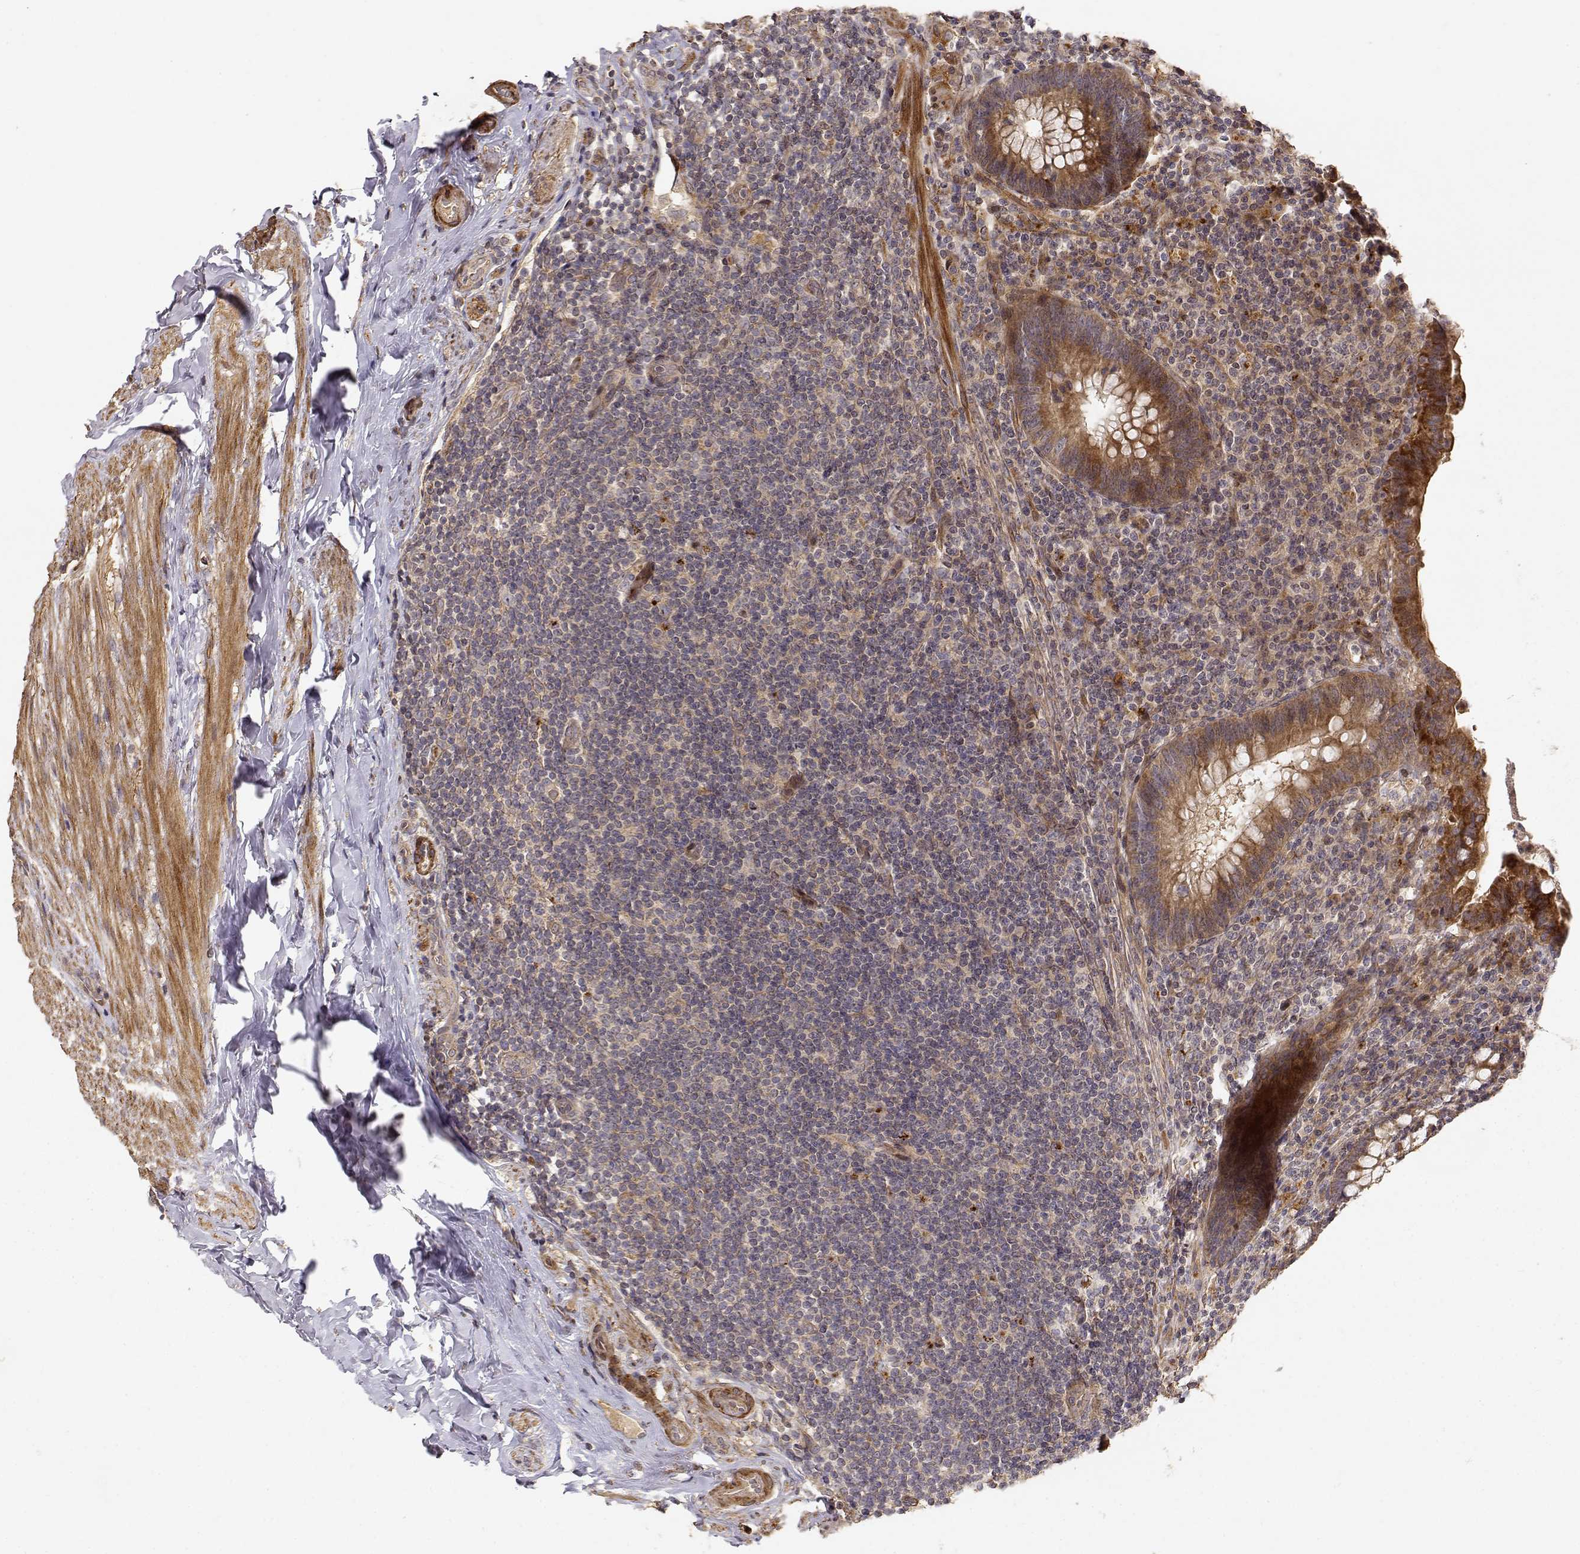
{"staining": {"intensity": "moderate", "quantity": ">75%", "location": "cytoplasmic/membranous"}, "tissue": "appendix", "cell_type": "Glandular cells", "image_type": "normal", "snomed": [{"axis": "morphology", "description": "Normal tissue, NOS"}, {"axis": "topography", "description": "Appendix"}], "caption": "A high-resolution micrograph shows immunohistochemistry staining of unremarkable appendix, which displays moderate cytoplasmic/membranous positivity in approximately >75% of glandular cells. (Brightfield microscopy of DAB IHC at high magnification).", "gene": "PICK1", "patient": {"sex": "male", "age": 47}}